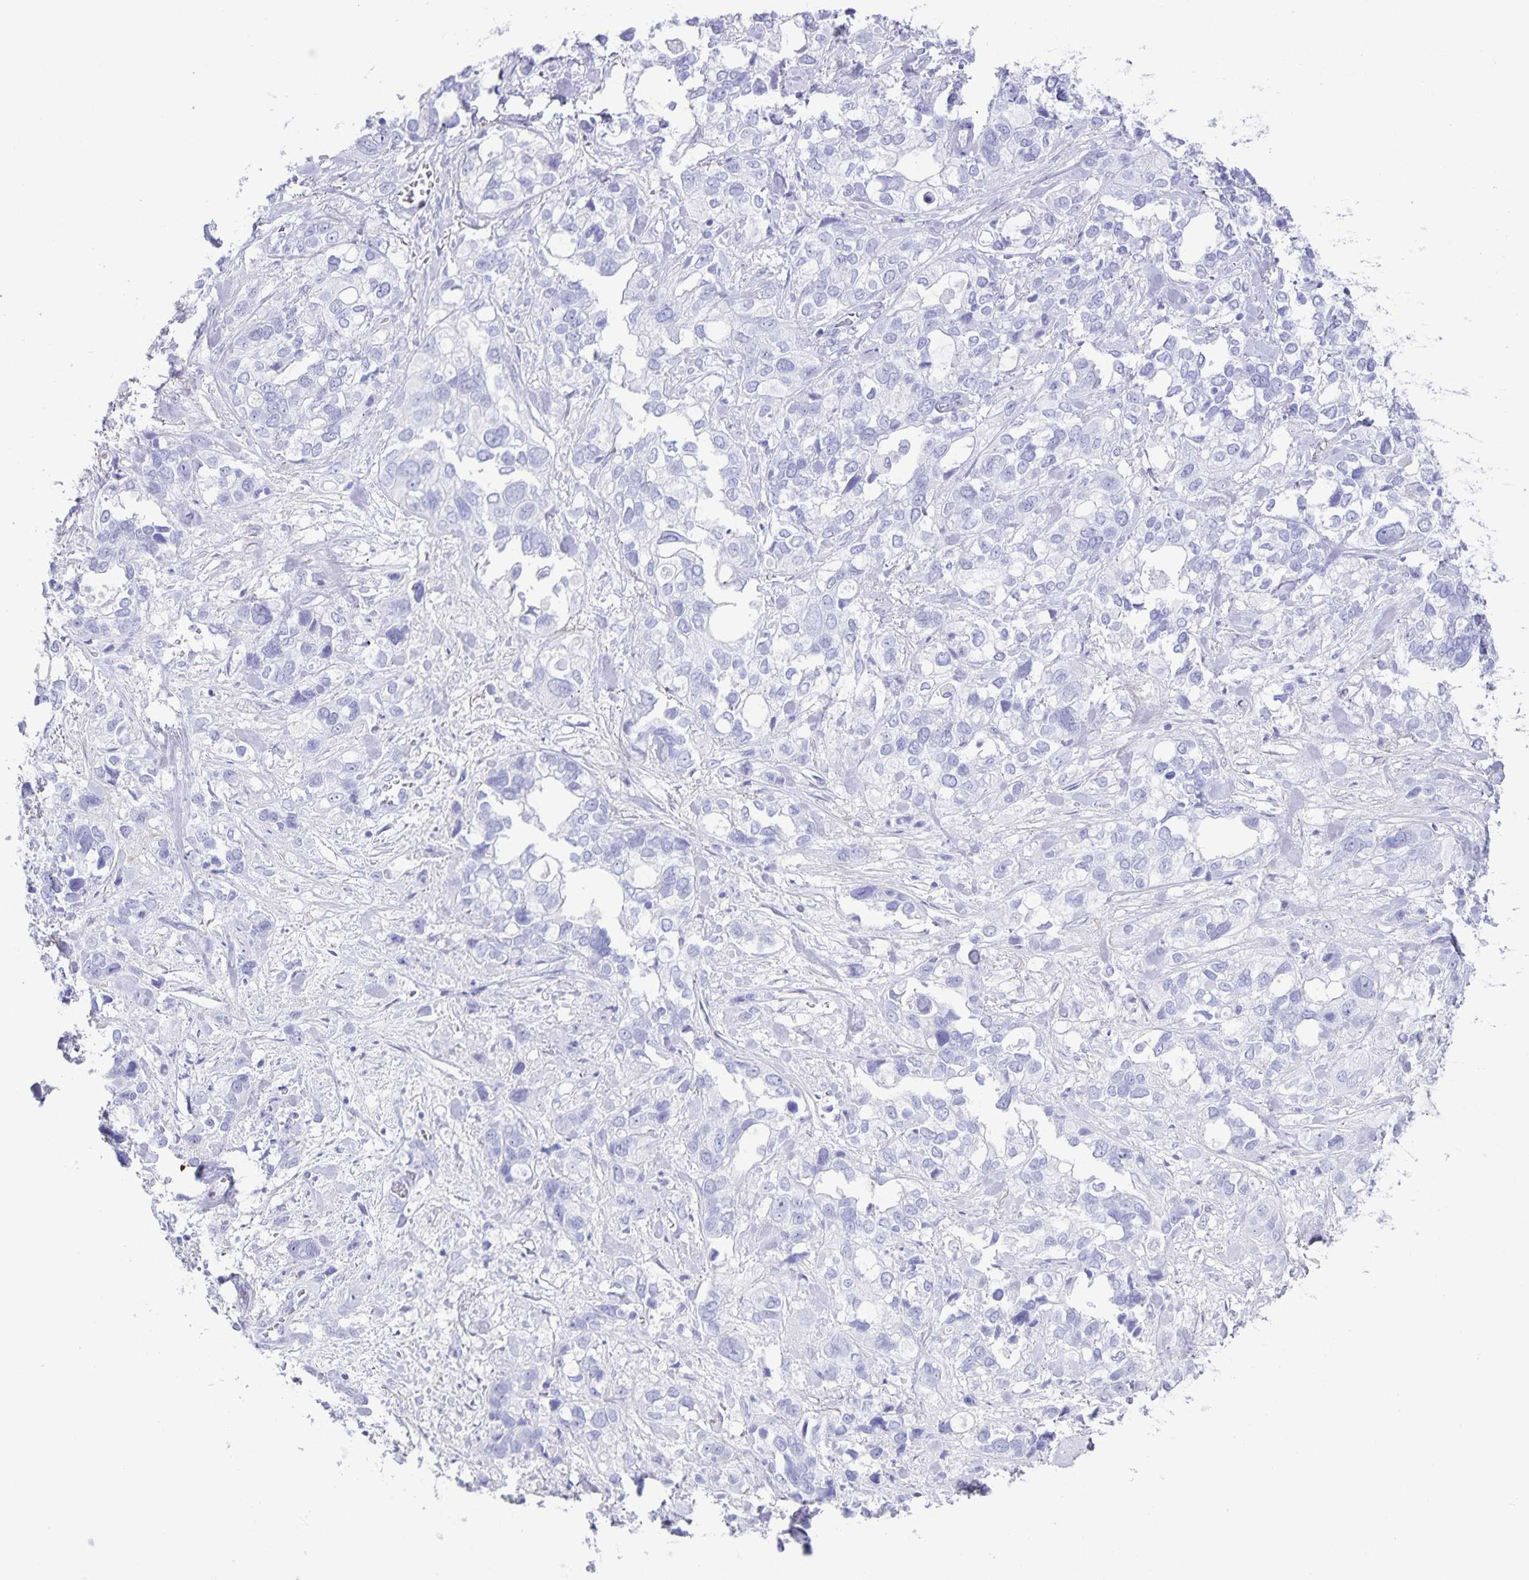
{"staining": {"intensity": "negative", "quantity": "none", "location": "none"}, "tissue": "stomach cancer", "cell_type": "Tumor cells", "image_type": "cancer", "snomed": [{"axis": "morphology", "description": "Adenocarcinoma, NOS"}, {"axis": "topography", "description": "Stomach, upper"}], "caption": "IHC image of neoplastic tissue: human stomach cancer stained with DAB (3,3'-diaminobenzidine) shows no significant protein staining in tumor cells.", "gene": "AQP4", "patient": {"sex": "female", "age": 81}}